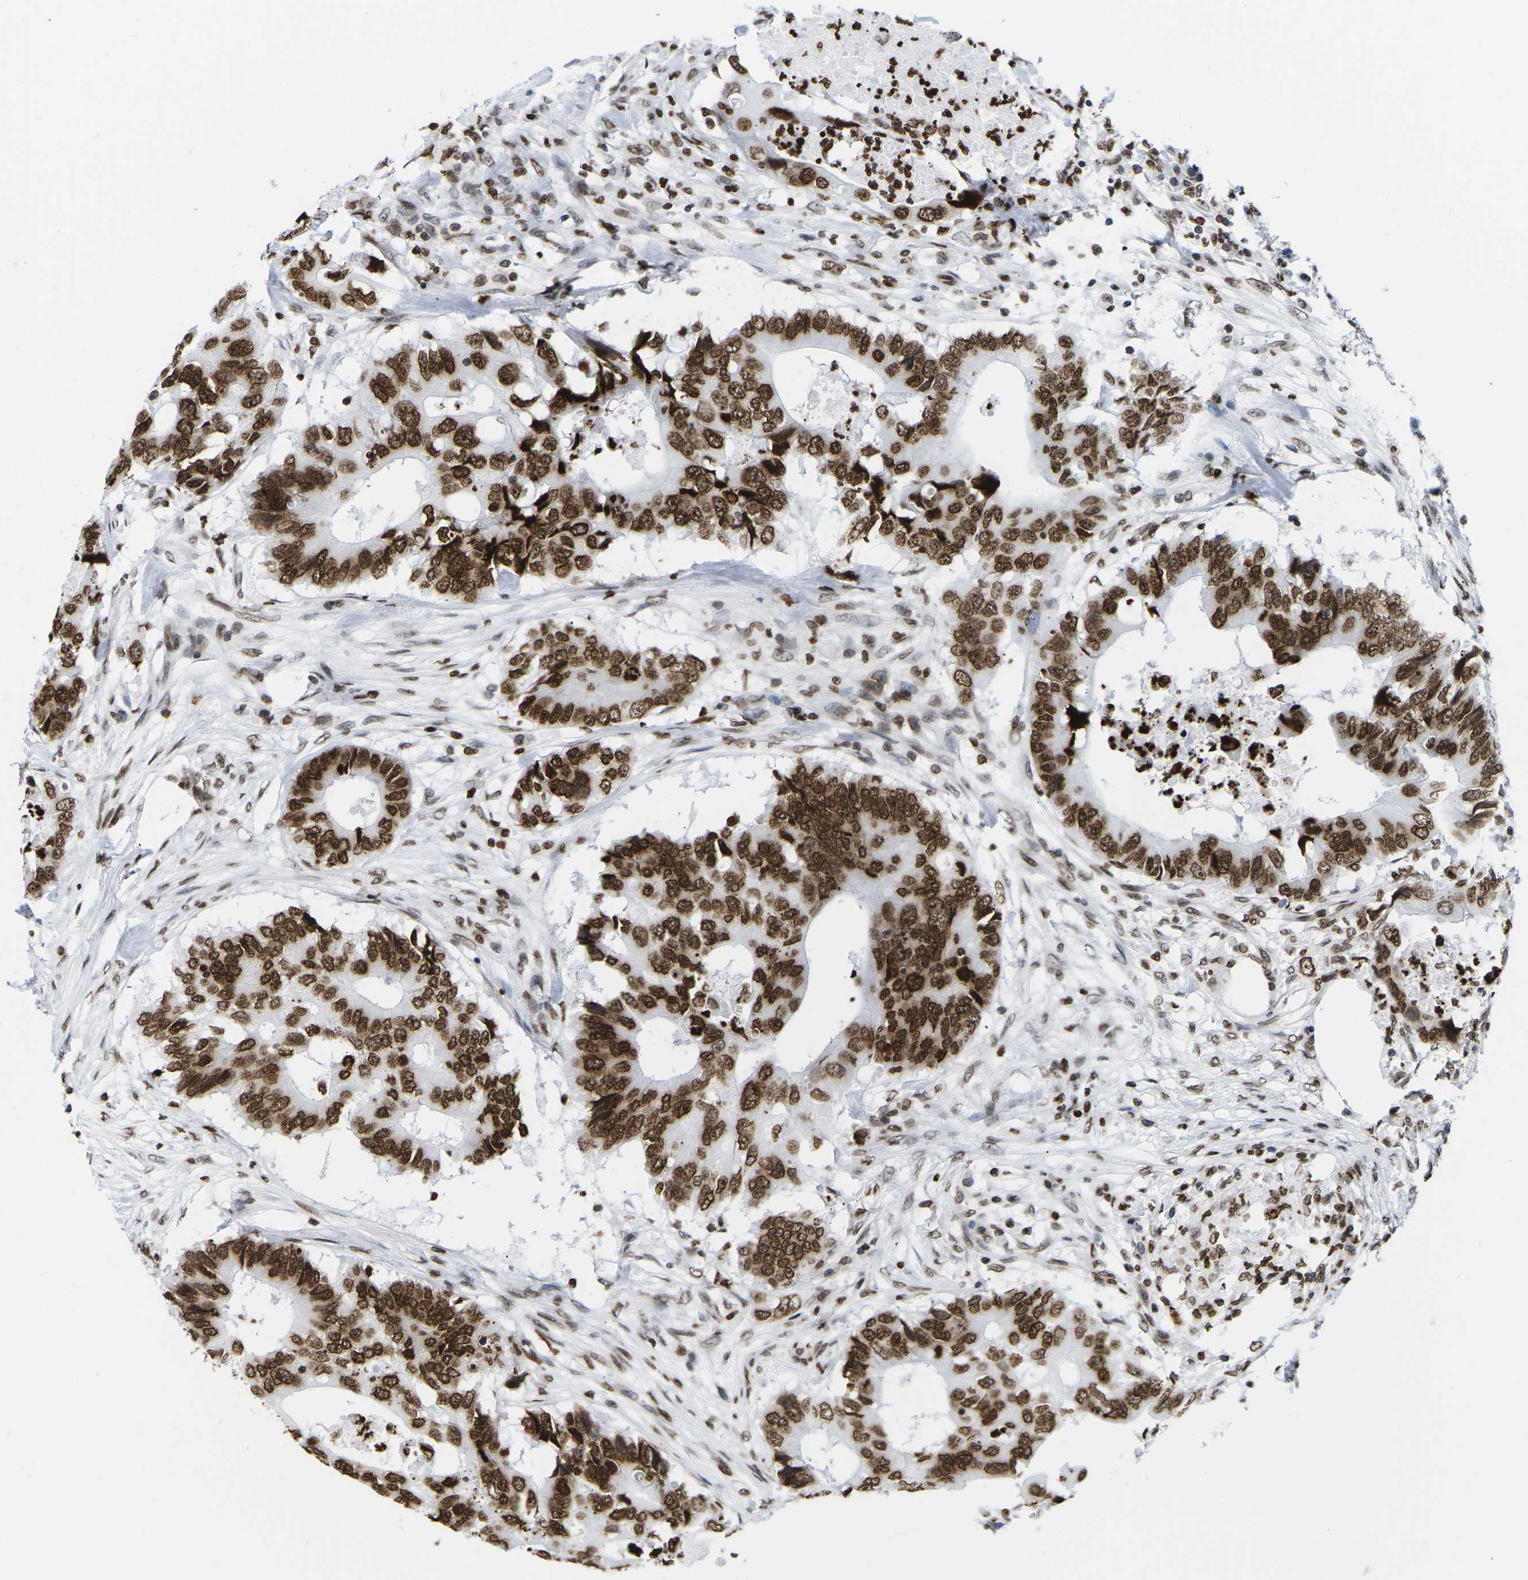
{"staining": {"intensity": "strong", "quantity": ">75%", "location": "cytoplasmic/membranous,nuclear"}, "tissue": "colorectal cancer", "cell_type": "Tumor cells", "image_type": "cancer", "snomed": [{"axis": "morphology", "description": "Adenocarcinoma, NOS"}, {"axis": "topography", "description": "Colon"}], "caption": "Adenocarcinoma (colorectal) tissue shows strong cytoplasmic/membranous and nuclear staining in approximately >75% of tumor cells", "gene": "H2AC21", "patient": {"sex": "male", "age": 71}}